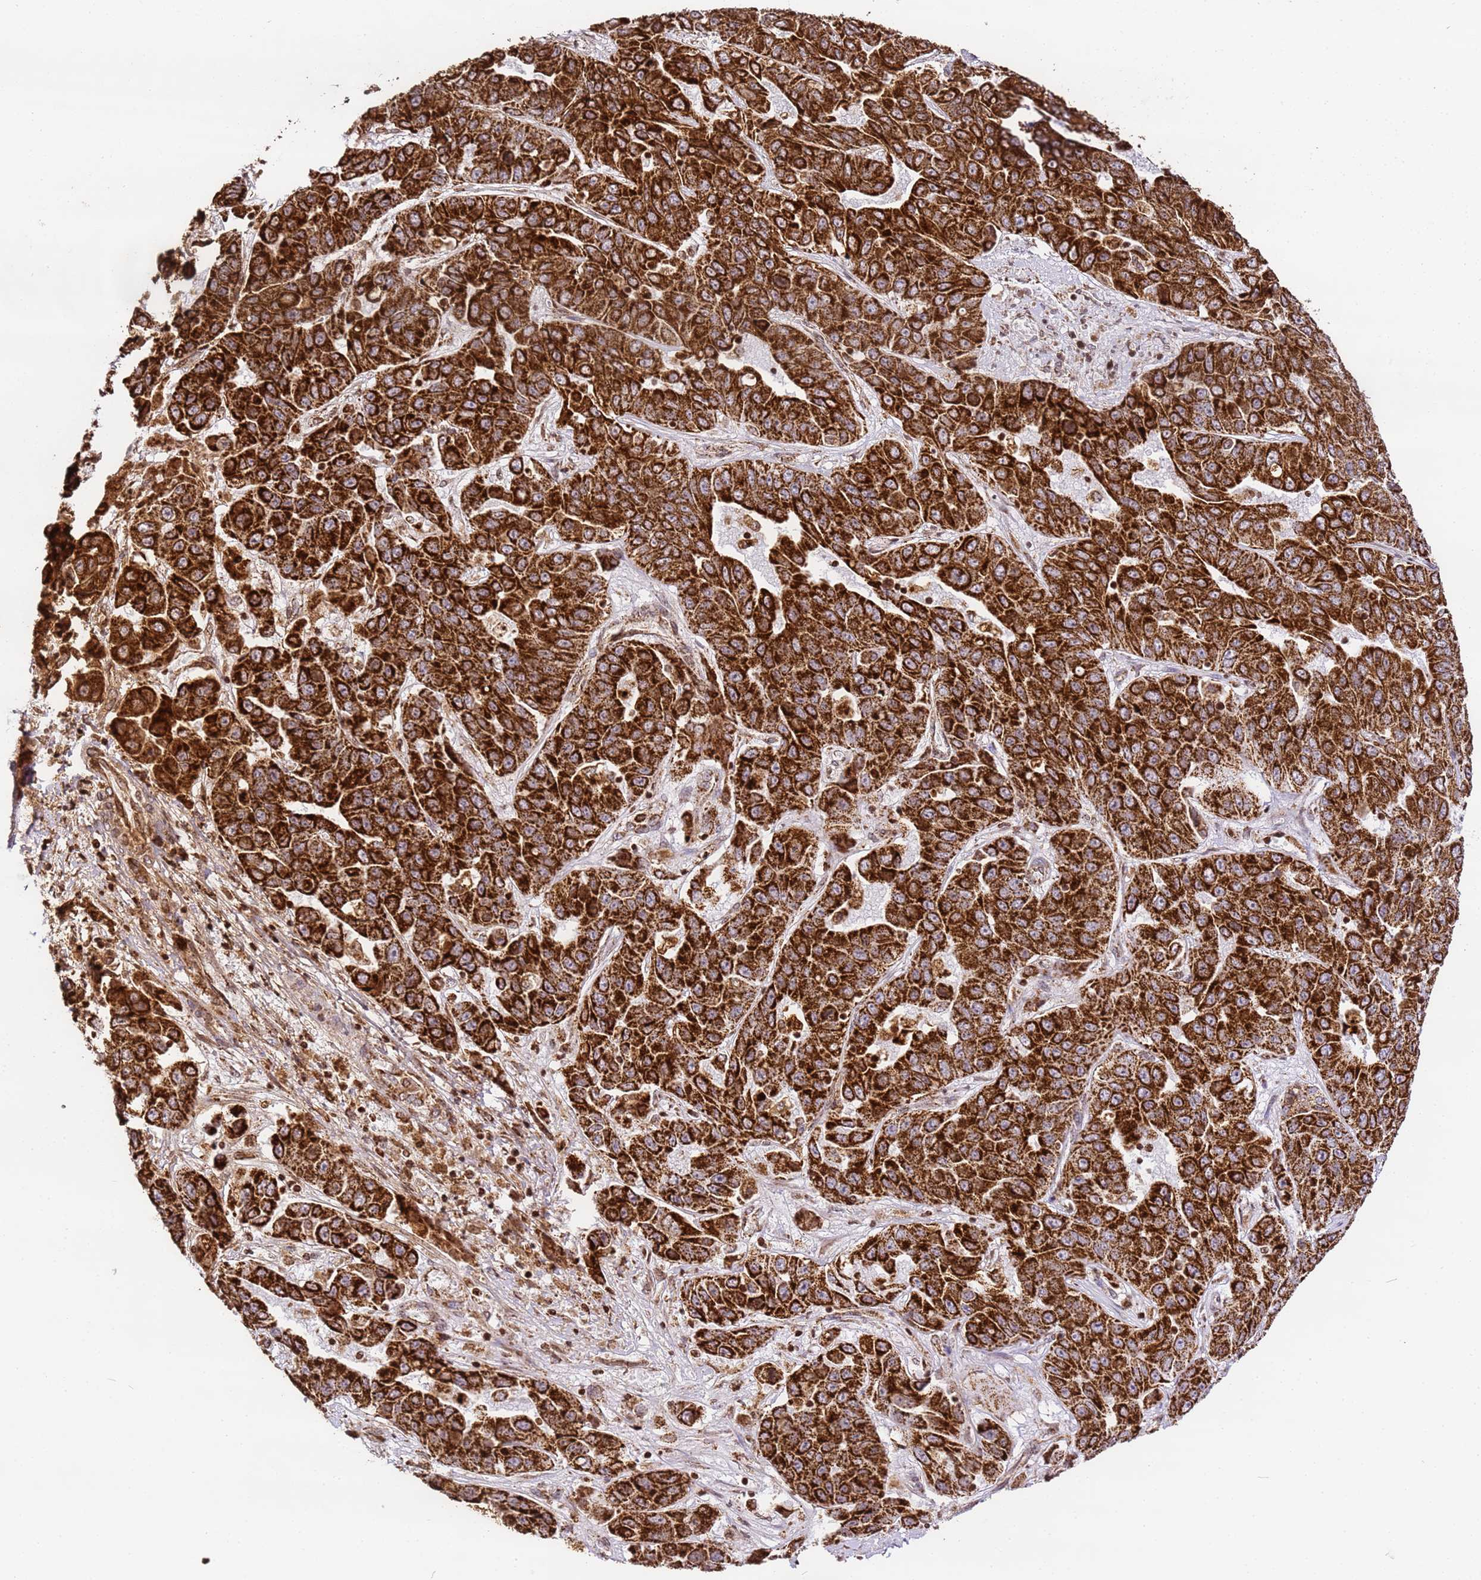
{"staining": {"intensity": "strong", "quantity": ">75%", "location": "cytoplasmic/membranous"}, "tissue": "liver cancer", "cell_type": "Tumor cells", "image_type": "cancer", "snomed": [{"axis": "morphology", "description": "Cholangiocarcinoma"}, {"axis": "topography", "description": "Liver"}], "caption": "IHC image of liver cancer (cholangiocarcinoma) stained for a protein (brown), which shows high levels of strong cytoplasmic/membranous expression in about >75% of tumor cells.", "gene": "HSPE1", "patient": {"sex": "female", "age": 52}}